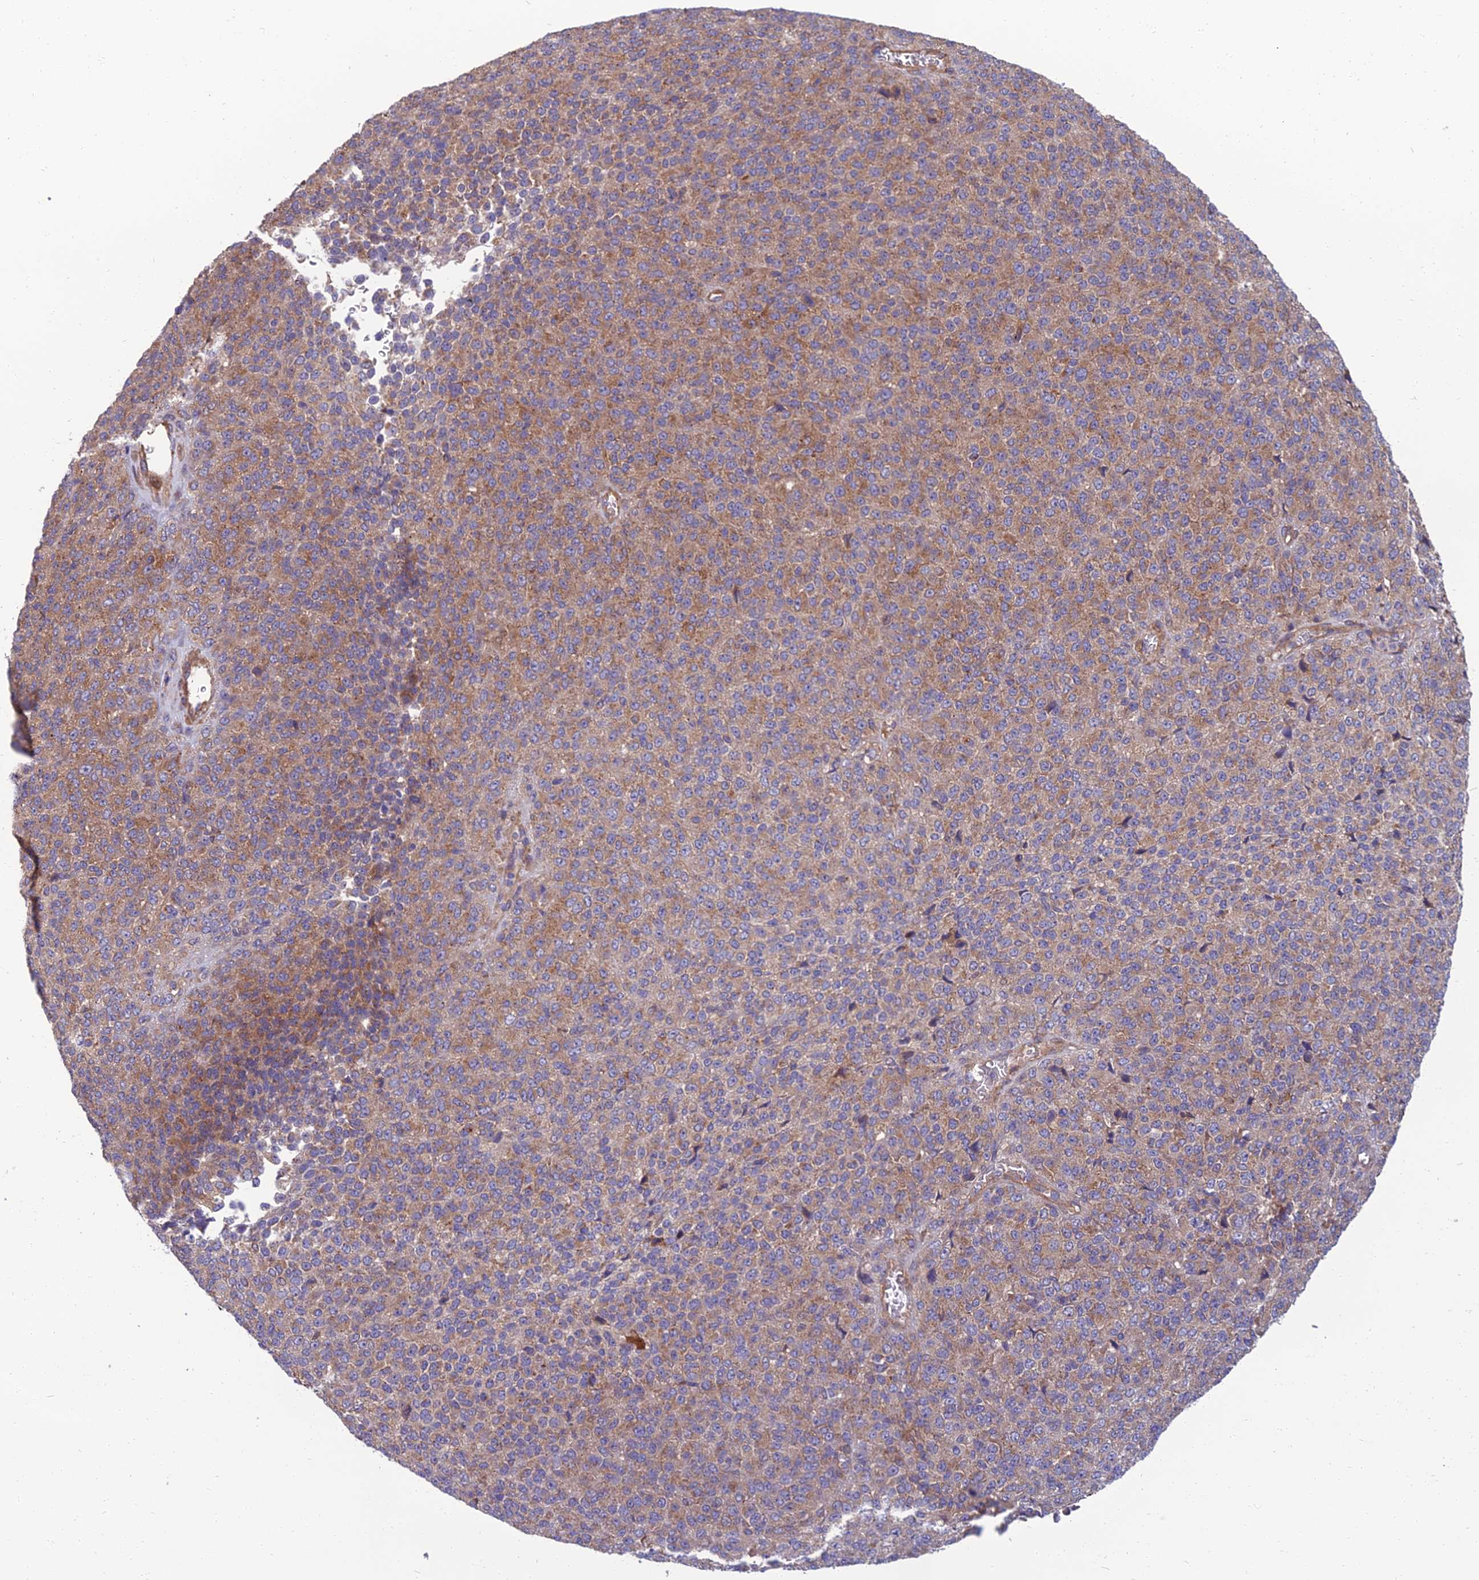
{"staining": {"intensity": "moderate", "quantity": ">75%", "location": "cytoplasmic/membranous"}, "tissue": "melanoma", "cell_type": "Tumor cells", "image_type": "cancer", "snomed": [{"axis": "morphology", "description": "Malignant melanoma, Metastatic site"}, {"axis": "topography", "description": "Brain"}], "caption": "An immunohistochemistry (IHC) photomicrograph of tumor tissue is shown. Protein staining in brown labels moderate cytoplasmic/membranous positivity in melanoma within tumor cells.", "gene": "WDR24", "patient": {"sex": "female", "age": 56}}